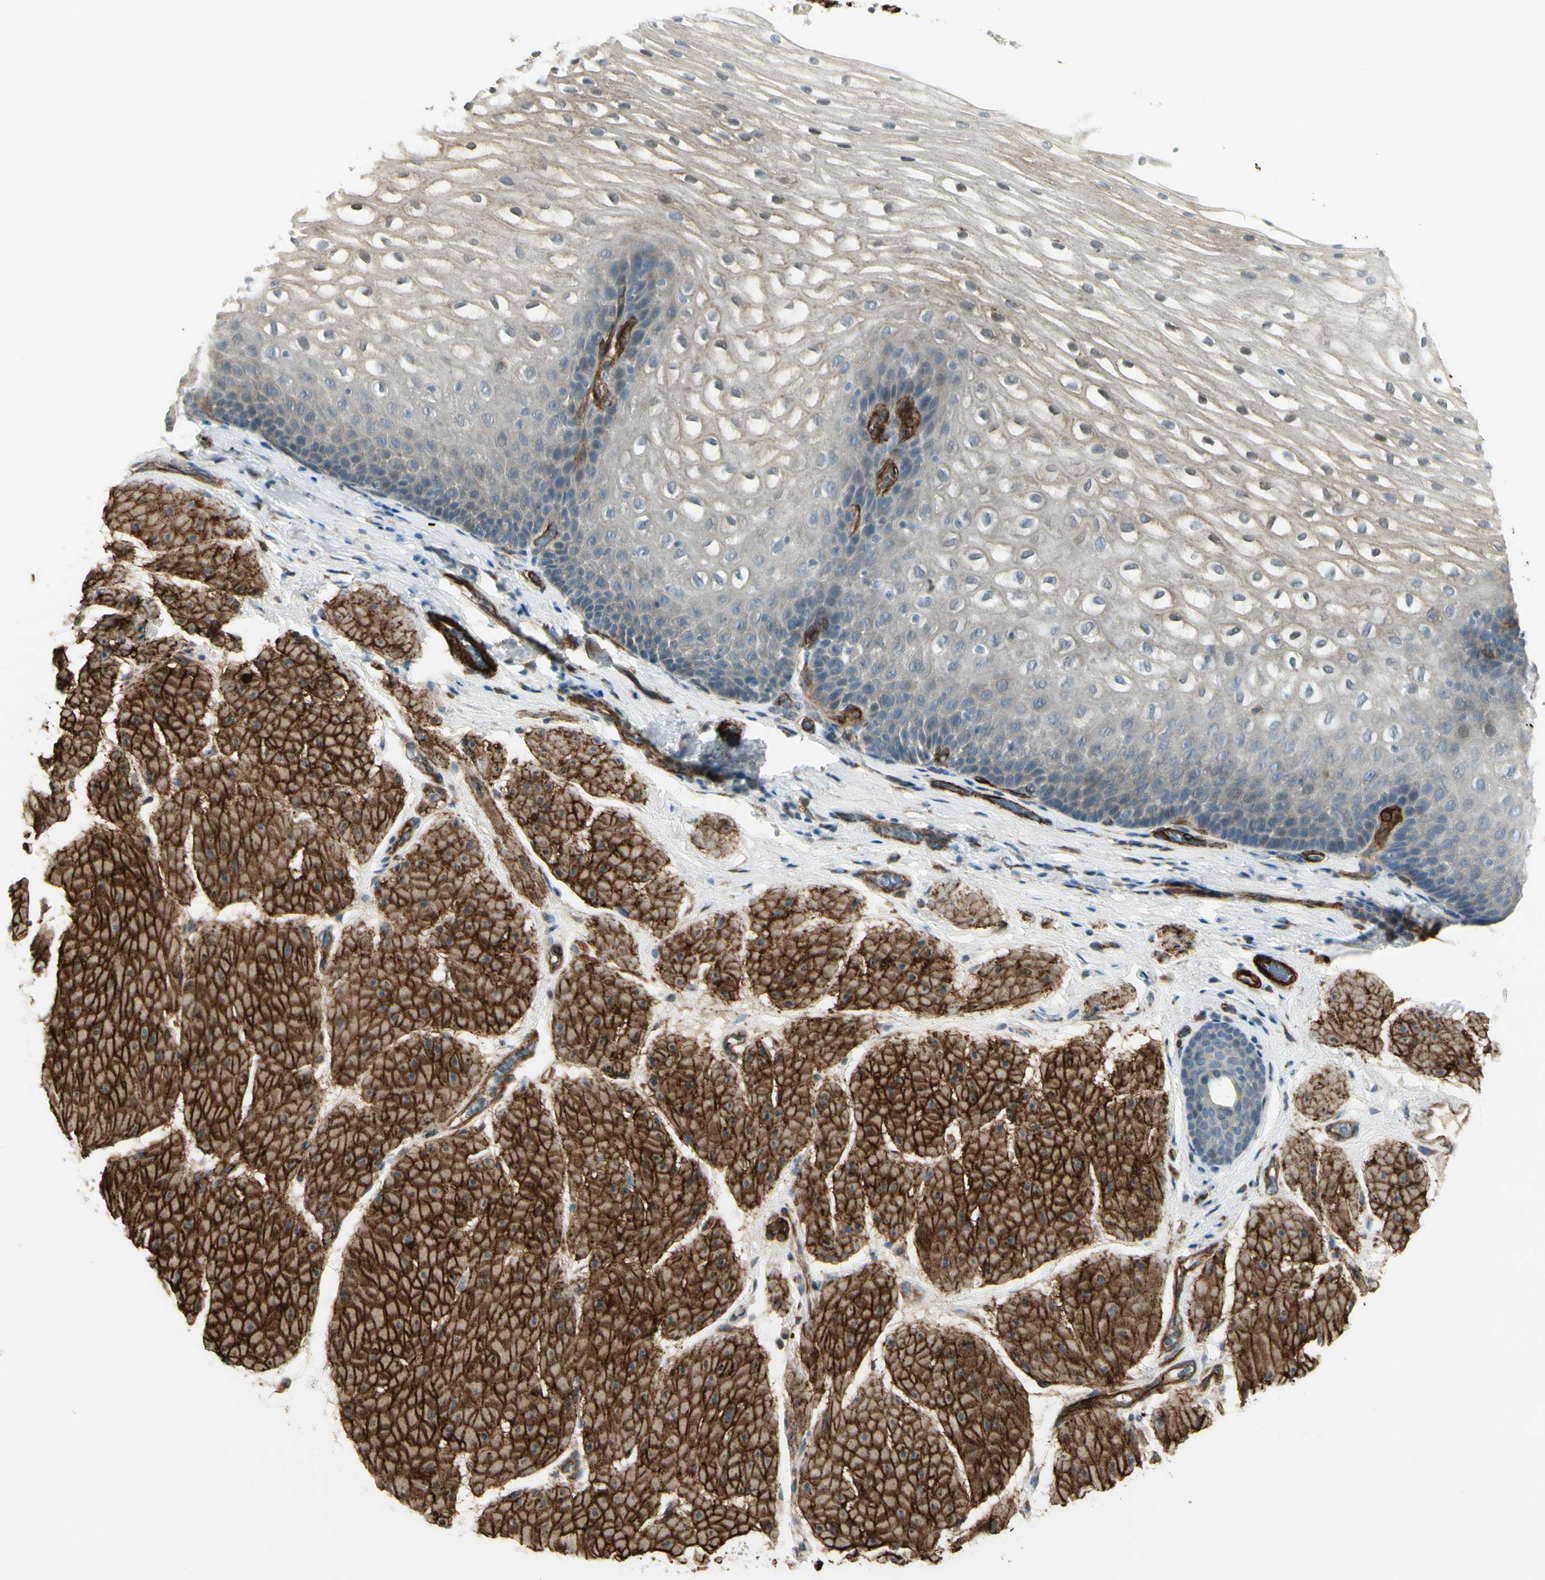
{"staining": {"intensity": "weak", "quantity": "<25%", "location": "cytoplasmic/membranous"}, "tissue": "esophagus", "cell_type": "Squamous epithelial cells", "image_type": "normal", "snomed": [{"axis": "morphology", "description": "Normal tissue, NOS"}, {"axis": "topography", "description": "Esophagus"}], "caption": "Protein analysis of unremarkable esophagus shows no significant positivity in squamous epithelial cells.", "gene": "MCAM", "patient": {"sex": "male", "age": 48}}